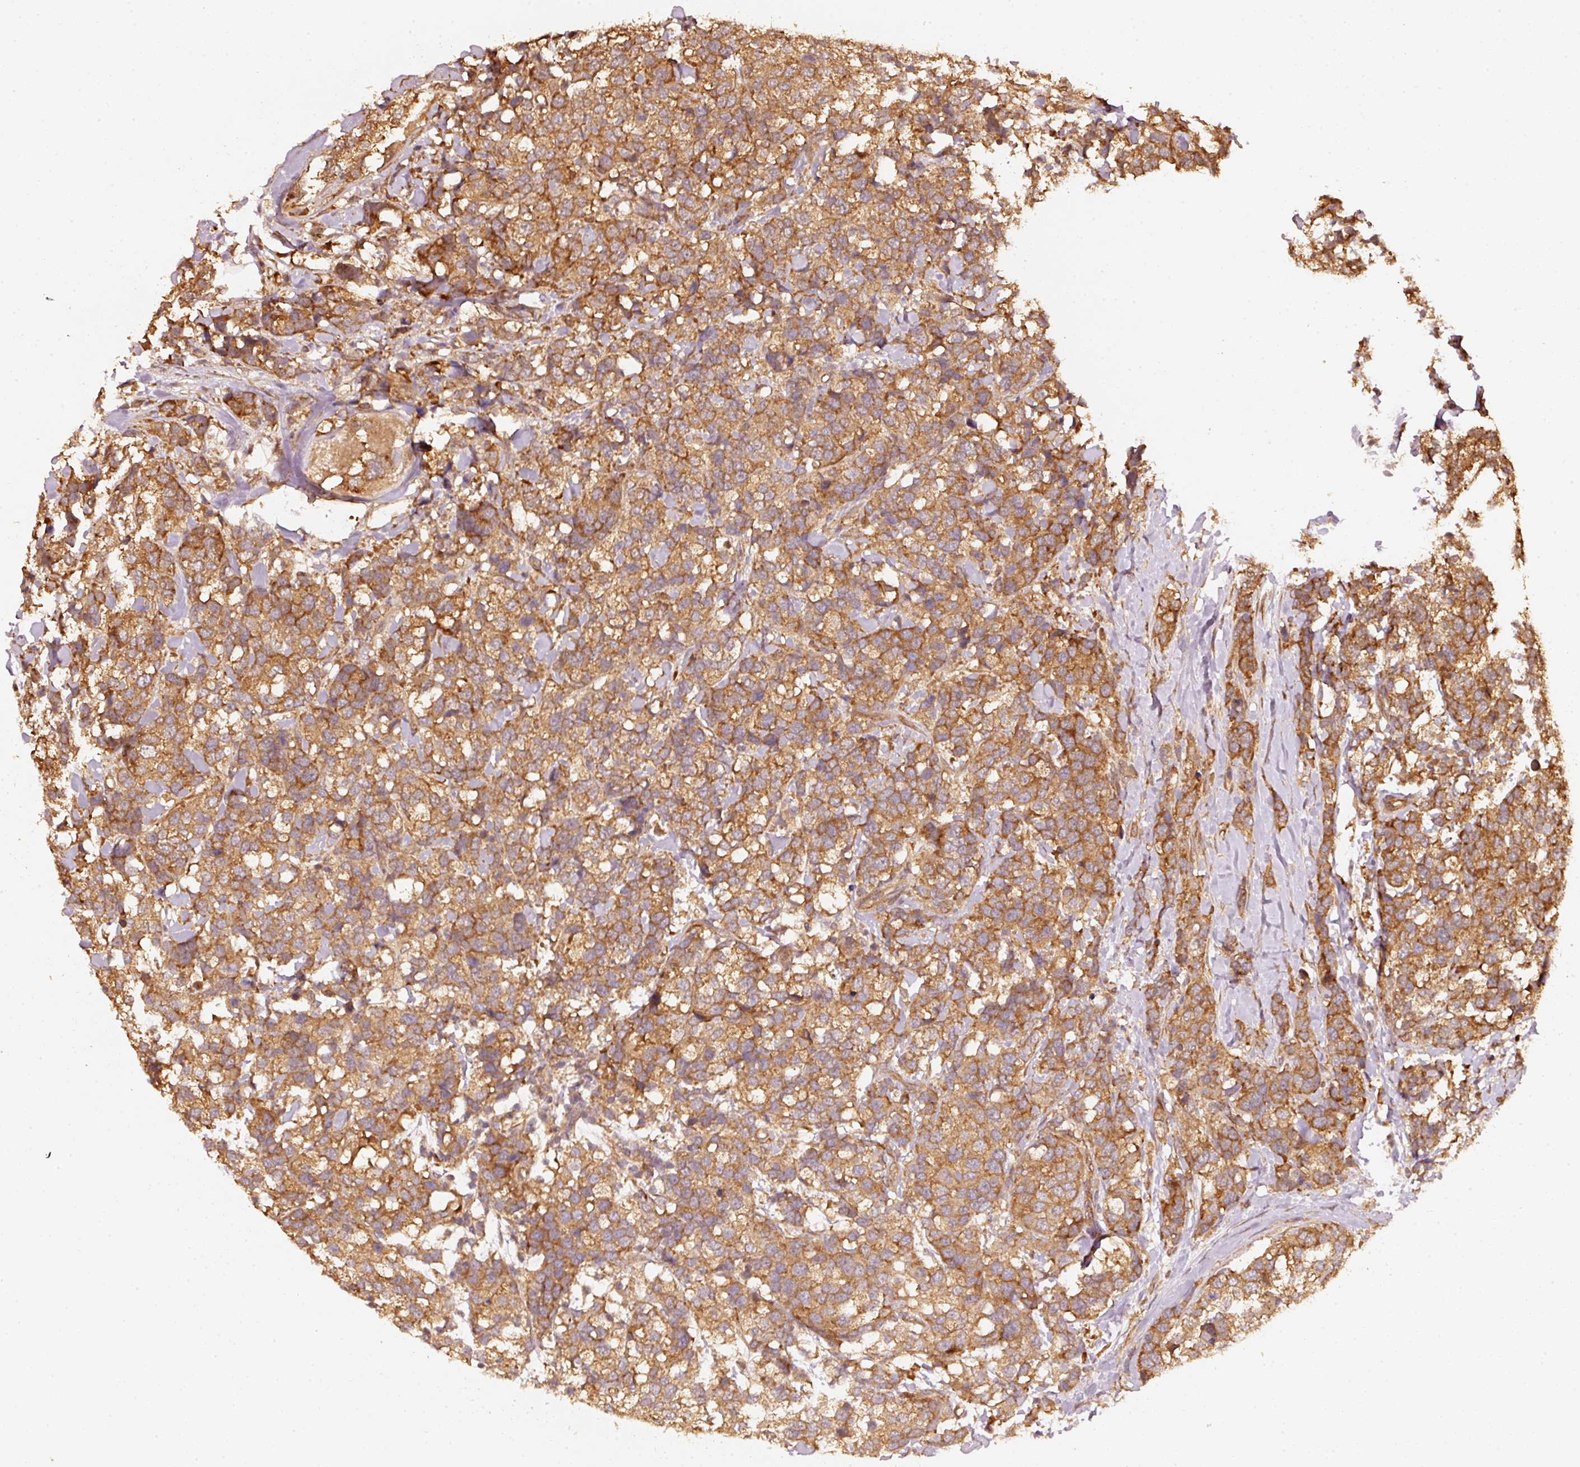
{"staining": {"intensity": "moderate", "quantity": ">75%", "location": "cytoplasmic/membranous"}, "tissue": "breast cancer", "cell_type": "Tumor cells", "image_type": "cancer", "snomed": [{"axis": "morphology", "description": "Lobular carcinoma"}, {"axis": "topography", "description": "Breast"}], "caption": "IHC micrograph of neoplastic tissue: human breast cancer stained using immunohistochemistry (IHC) shows medium levels of moderate protein expression localized specifically in the cytoplasmic/membranous of tumor cells, appearing as a cytoplasmic/membranous brown color.", "gene": "STAU1", "patient": {"sex": "female", "age": 59}}